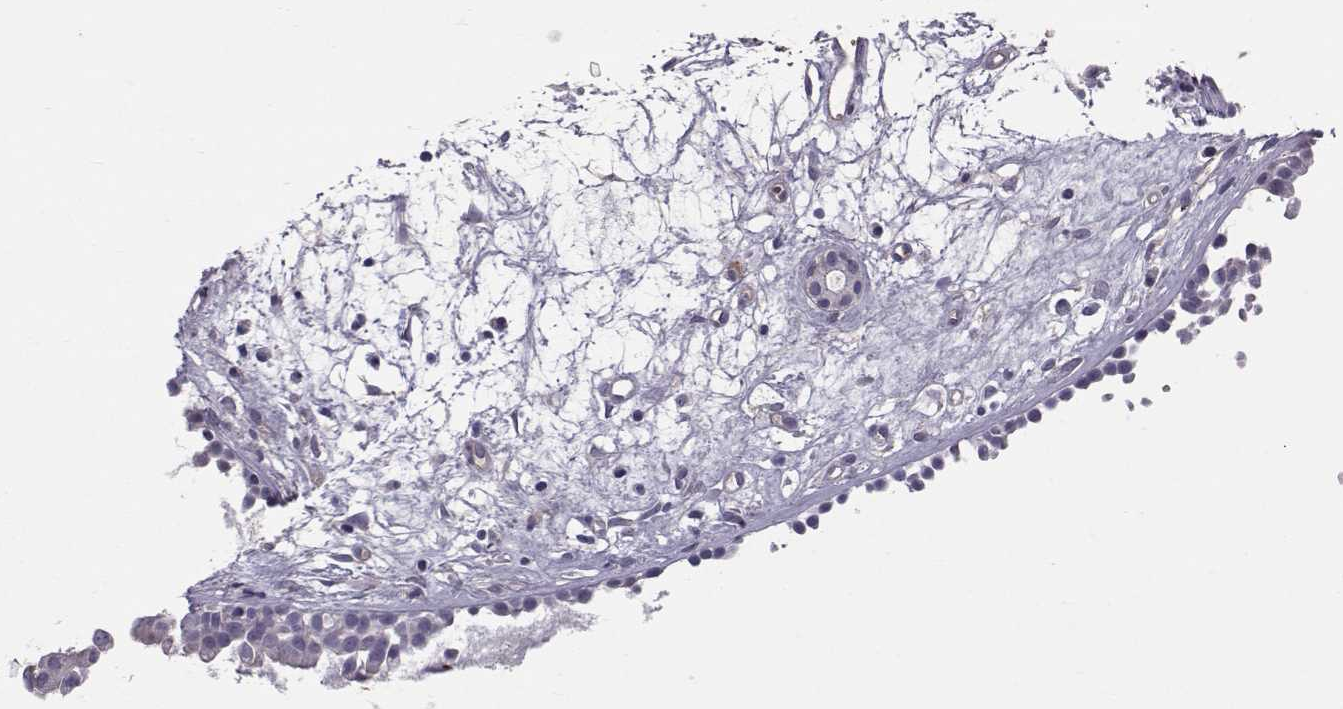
{"staining": {"intensity": "negative", "quantity": "none", "location": "none"}, "tissue": "nasopharynx", "cell_type": "Respiratory epithelial cells", "image_type": "normal", "snomed": [{"axis": "morphology", "description": "Normal tissue, NOS"}, {"axis": "topography", "description": "Nasopharynx"}], "caption": "High power microscopy histopathology image of an immunohistochemistry (IHC) histopathology image of benign nasopharynx, revealing no significant expression in respiratory epithelial cells.", "gene": "QPCT", "patient": {"sex": "male", "age": 61}}